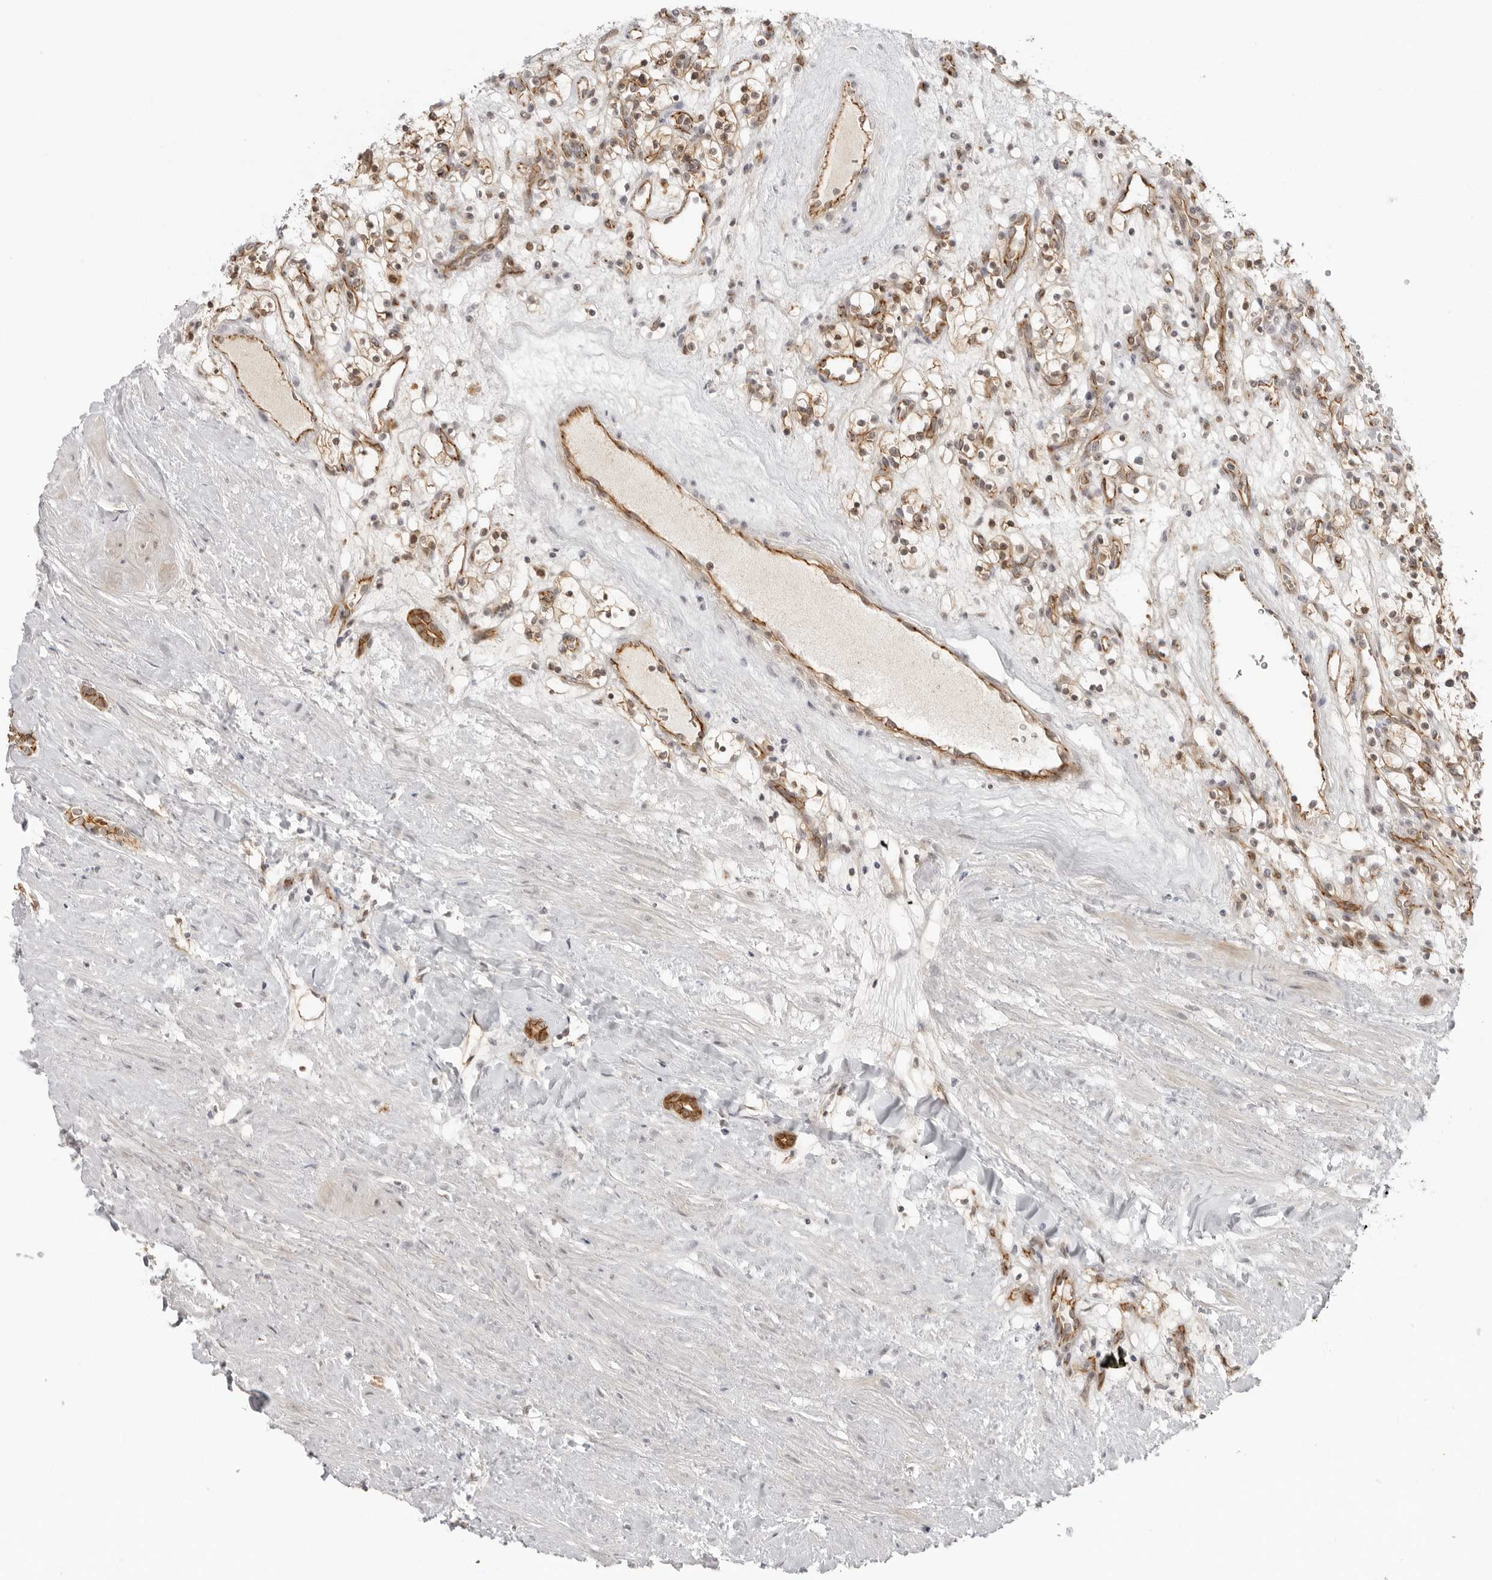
{"staining": {"intensity": "moderate", "quantity": ">75%", "location": "cytoplasmic/membranous"}, "tissue": "renal cancer", "cell_type": "Tumor cells", "image_type": "cancer", "snomed": [{"axis": "morphology", "description": "Adenocarcinoma, NOS"}, {"axis": "topography", "description": "Kidney"}], "caption": "Approximately >75% of tumor cells in human renal cancer (adenocarcinoma) demonstrate moderate cytoplasmic/membranous protein staining as visualized by brown immunohistochemical staining.", "gene": "TRAPPC3", "patient": {"sex": "female", "age": 57}}